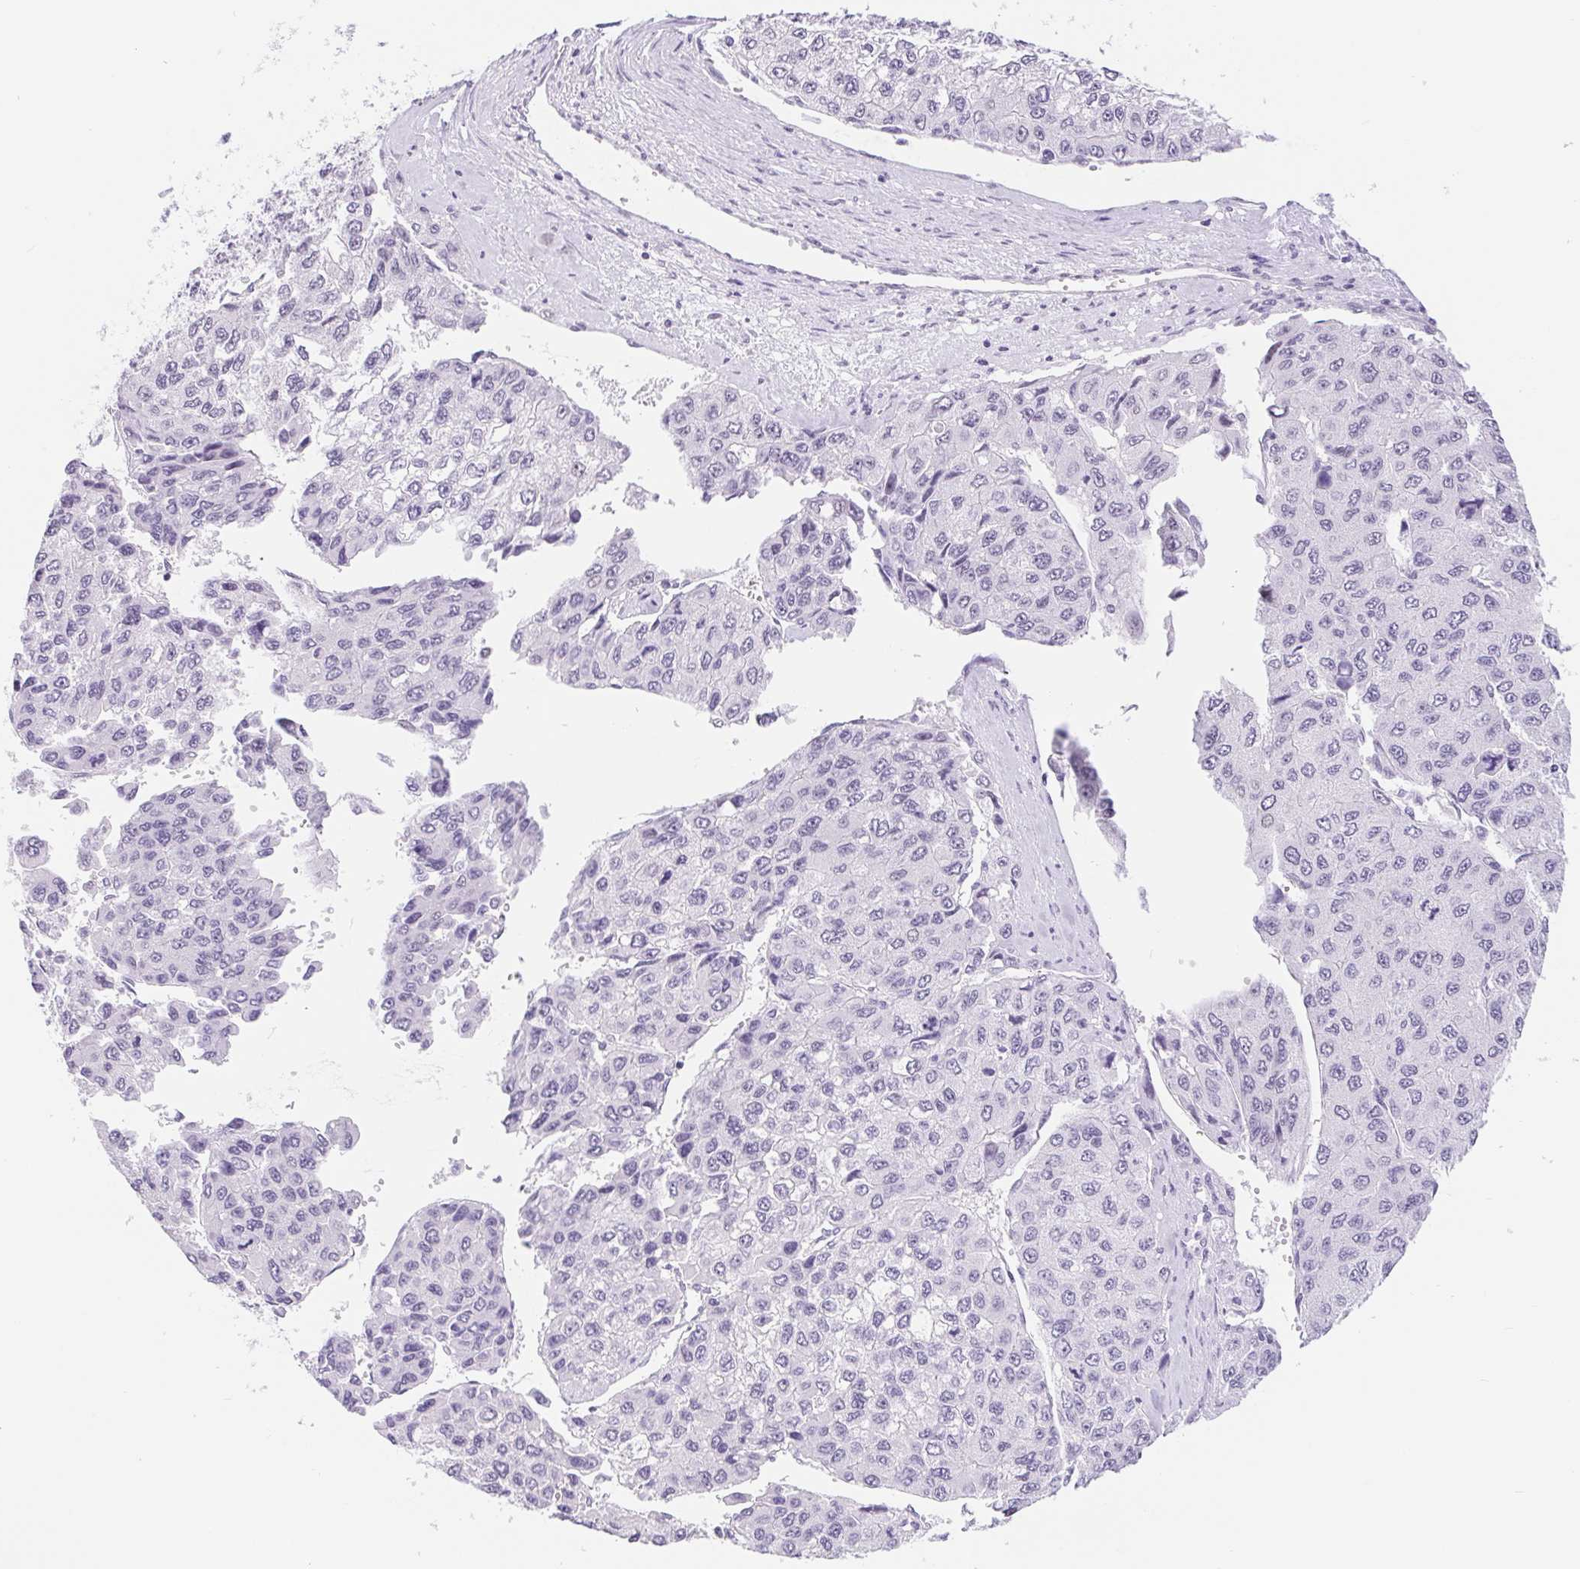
{"staining": {"intensity": "negative", "quantity": "none", "location": "none"}, "tissue": "liver cancer", "cell_type": "Tumor cells", "image_type": "cancer", "snomed": [{"axis": "morphology", "description": "Carcinoma, Hepatocellular, NOS"}, {"axis": "topography", "description": "Liver"}], "caption": "Immunohistochemical staining of human liver cancer (hepatocellular carcinoma) shows no significant expression in tumor cells.", "gene": "CAND1", "patient": {"sex": "female", "age": 66}}